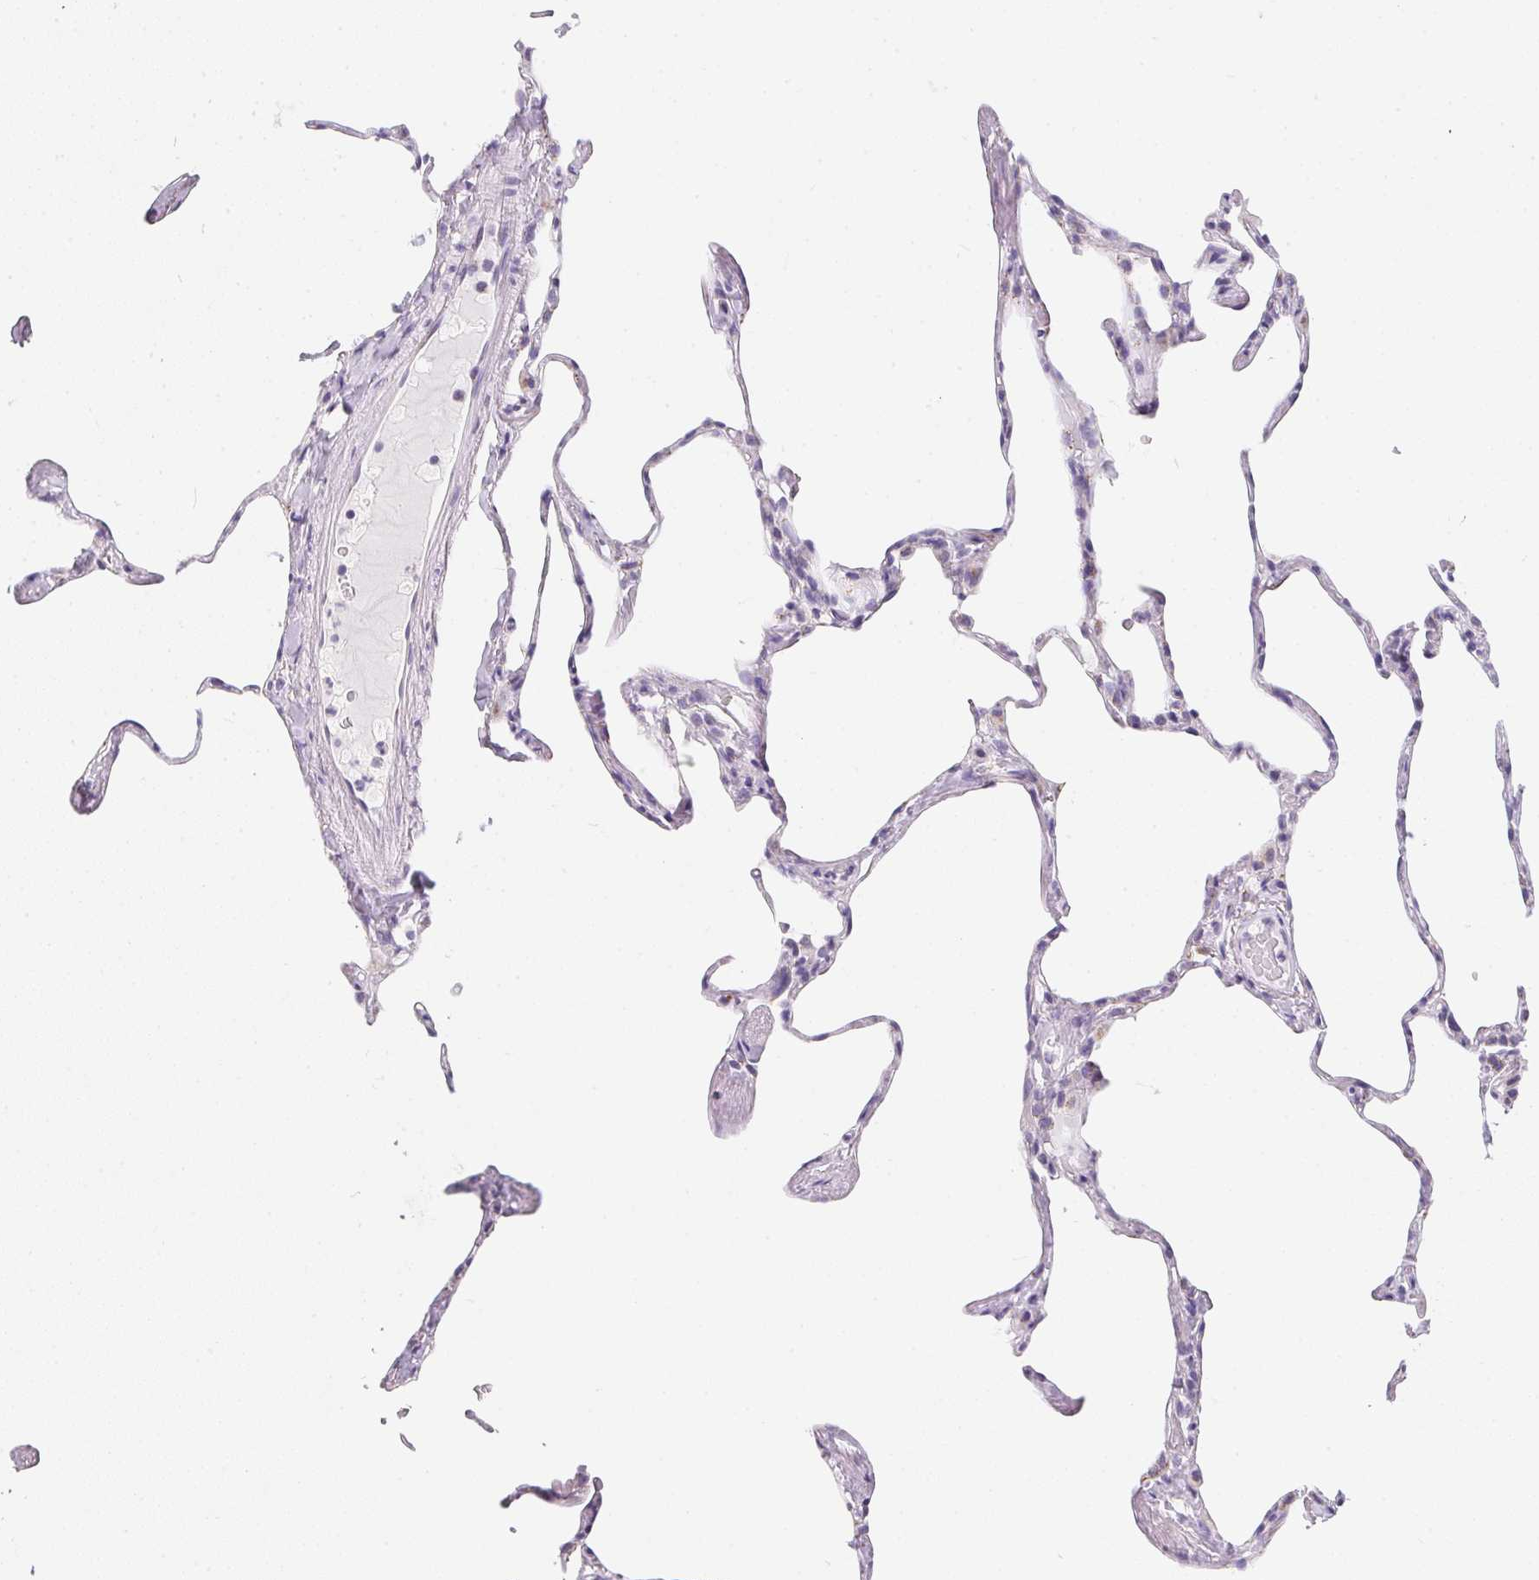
{"staining": {"intensity": "negative", "quantity": "none", "location": "none"}, "tissue": "lung", "cell_type": "Alveolar cells", "image_type": "normal", "snomed": [{"axis": "morphology", "description": "Normal tissue, NOS"}, {"axis": "topography", "description": "Lung"}], "caption": "High magnification brightfield microscopy of normal lung stained with DAB (3,3'-diaminobenzidine) (brown) and counterstained with hematoxylin (blue): alveolar cells show no significant expression.", "gene": "MAP1A", "patient": {"sex": "male", "age": 65}}